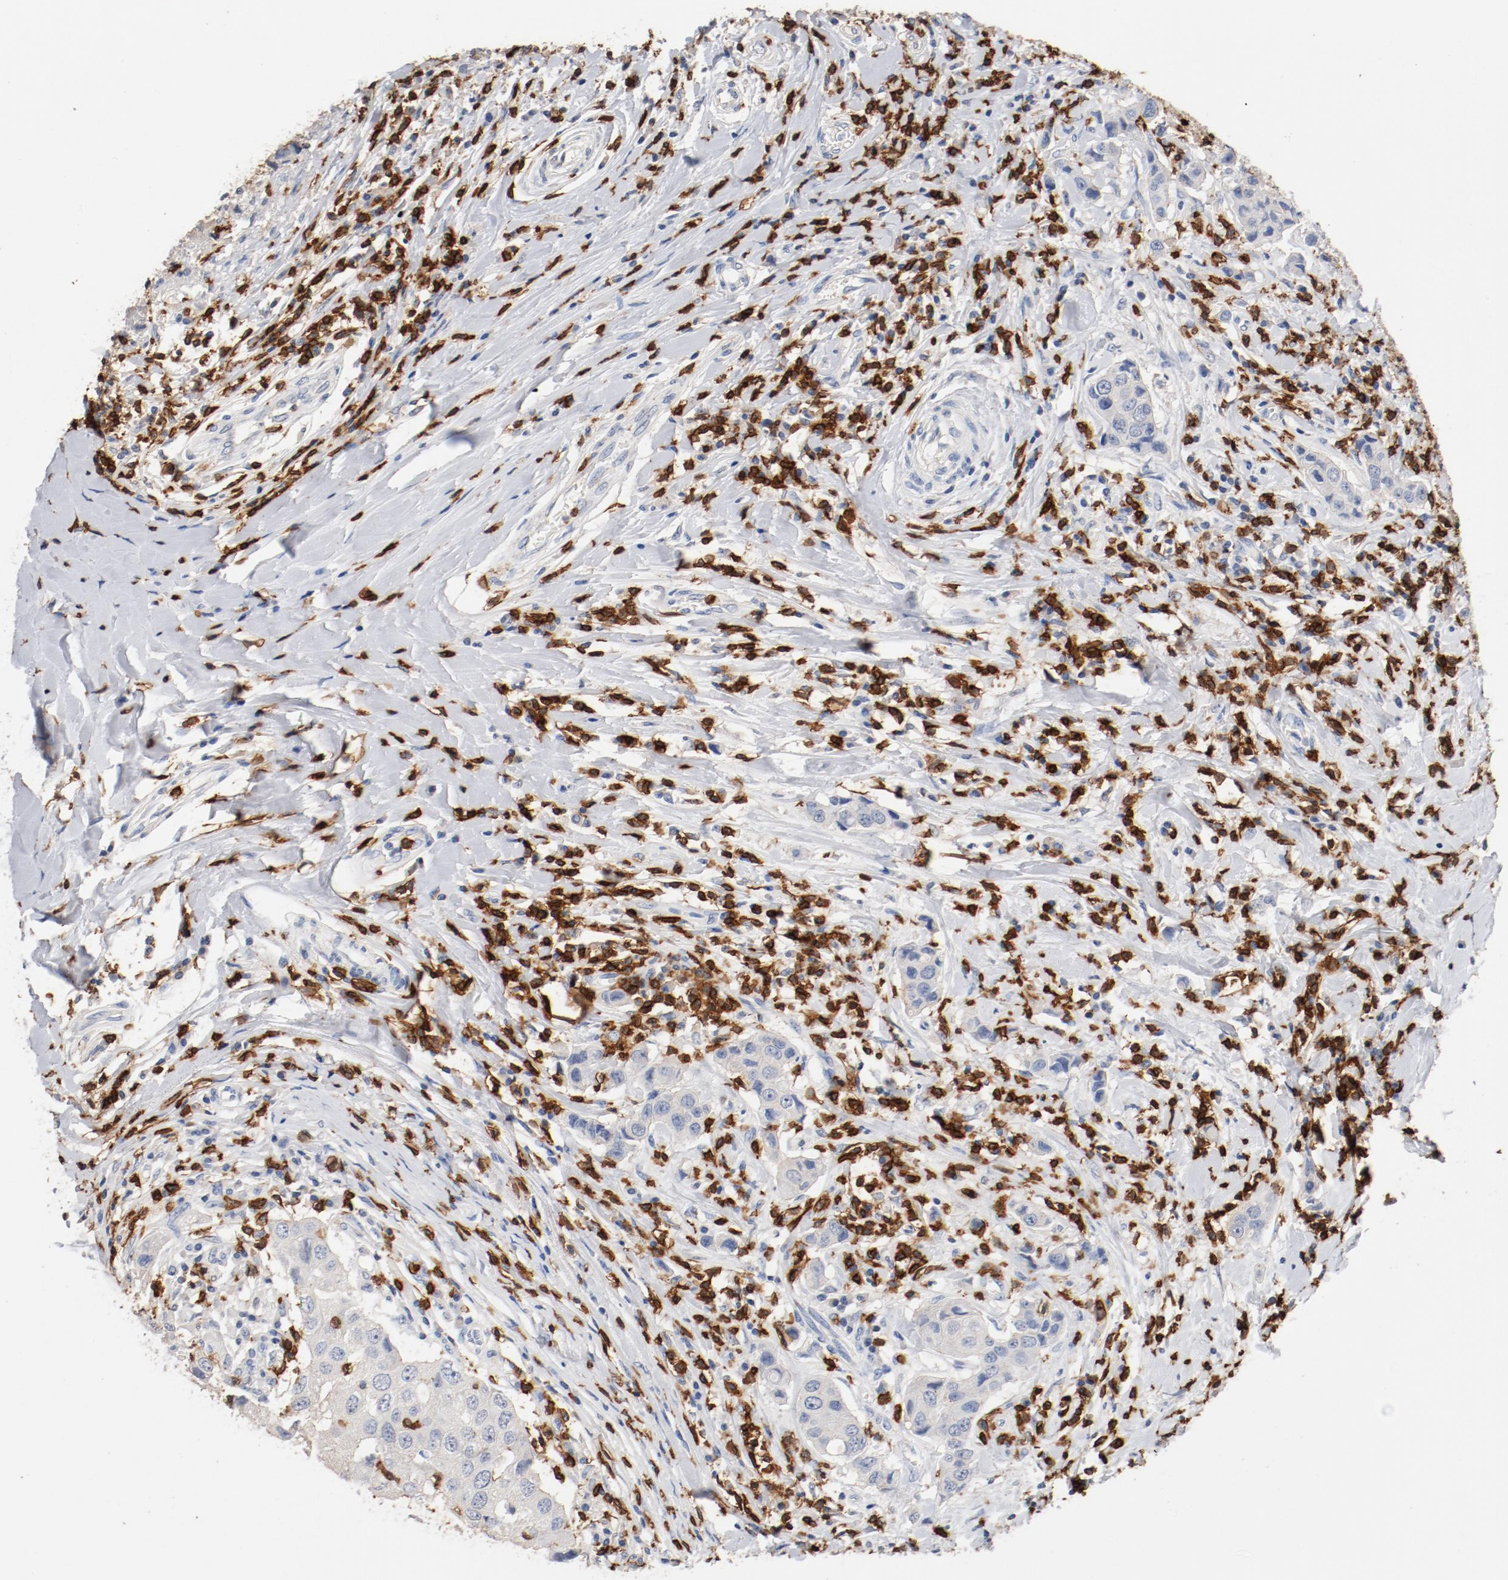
{"staining": {"intensity": "negative", "quantity": "none", "location": "none"}, "tissue": "breast cancer", "cell_type": "Tumor cells", "image_type": "cancer", "snomed": [{"axis": "morphology", "description": "Duct carcinoma"}, {"axis": "topography", "description": "Breast"}], "caption": "Tumor cells show no significant protein expression in breast invasive ductal carcinoma.", "gene": "CD247", "patient": {"sex": "female", "age": 27}}